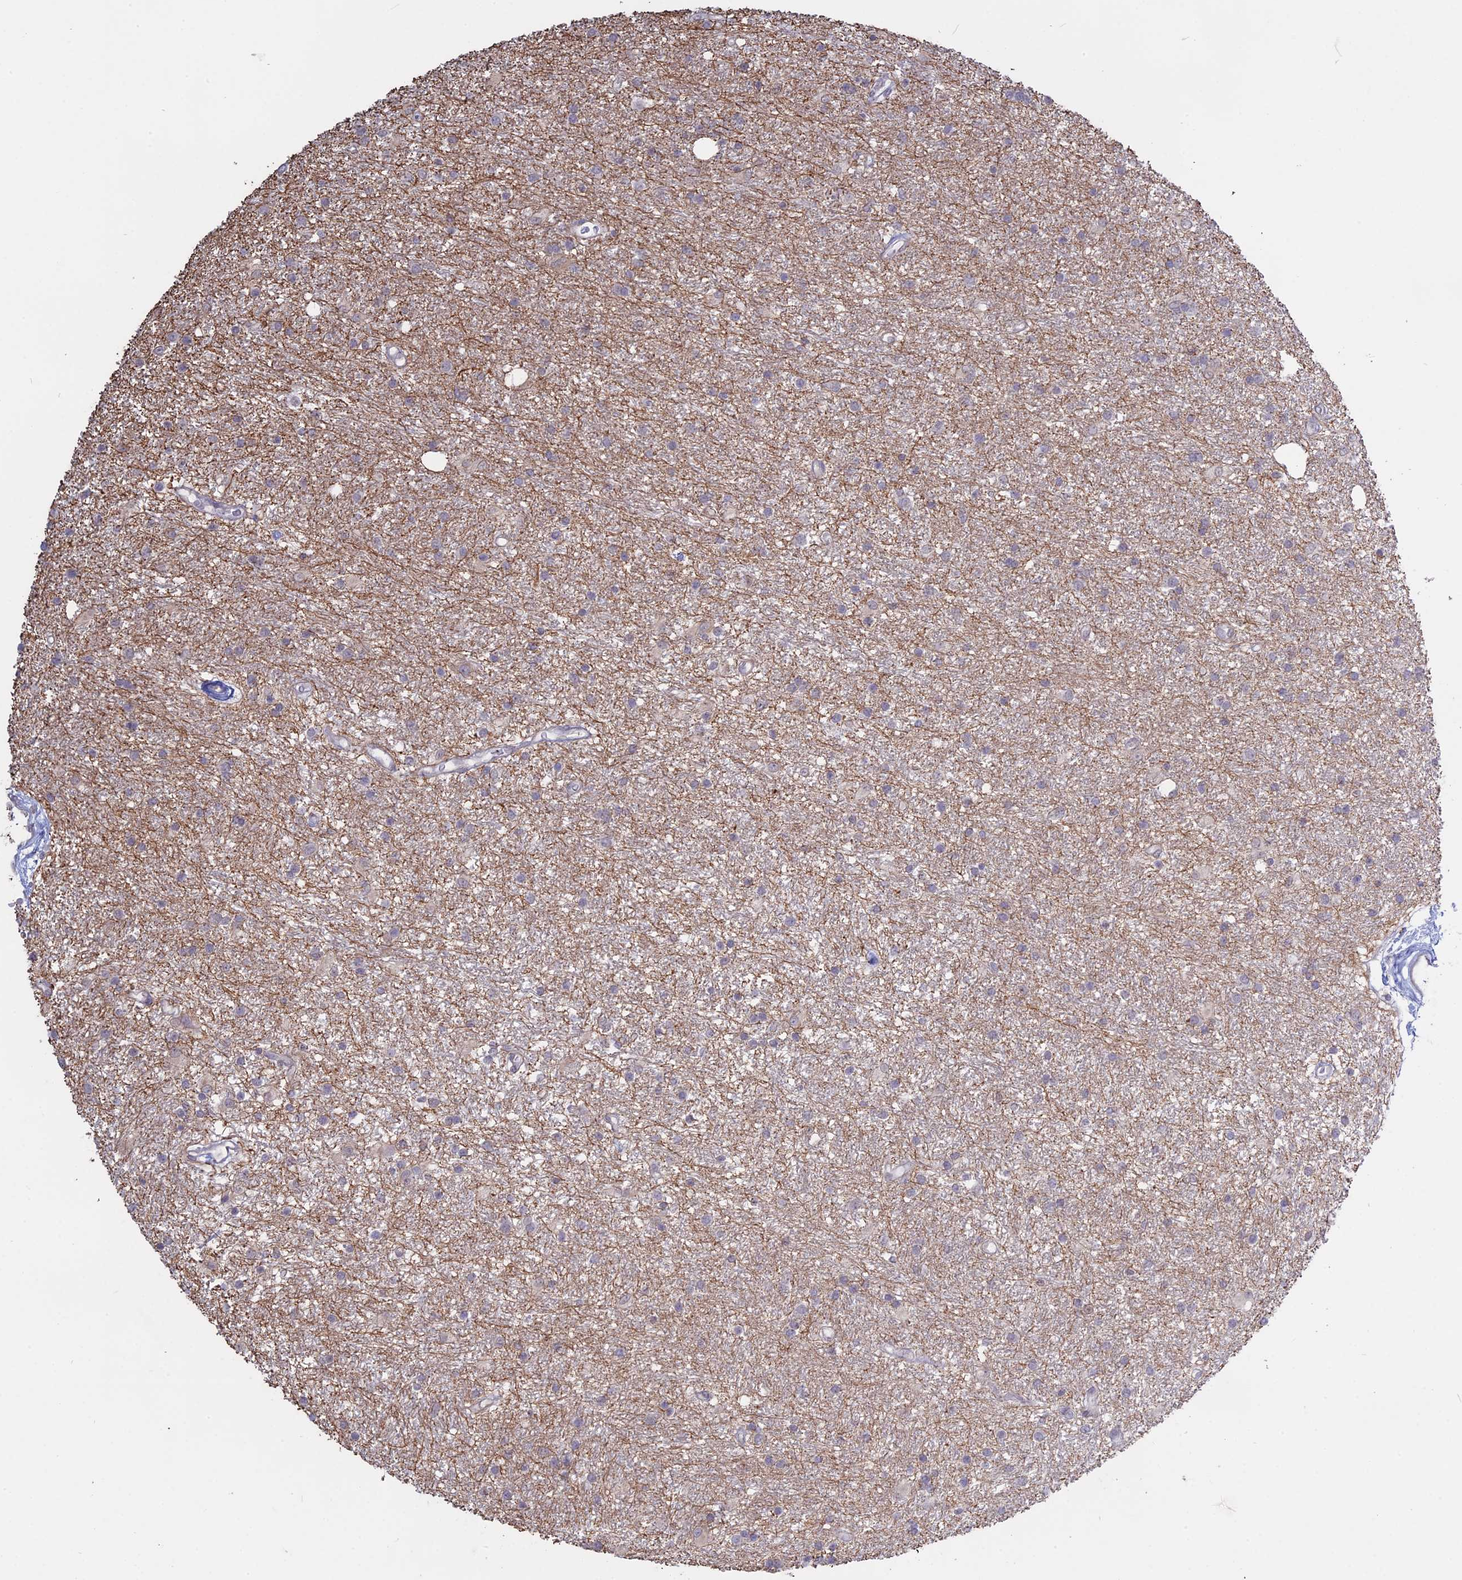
{"staining": {"intensity": "negative", "quantity": "none", "location": "none"}, "tissue": "glioma", "cell_type": "Tumor cells", "image_type": "cancer", "snomed": [{"axis": "morphology", "description": "Glioma, malignant, High grade"}, {"axis": "topography", "description": "Brain"}], "caption": "DAB immunohistochemical staining of glioma demonstrates no significant positivity in tumor cells.", "gene": "MYO5B", "patient": {"sex": "male", "age": 77}}